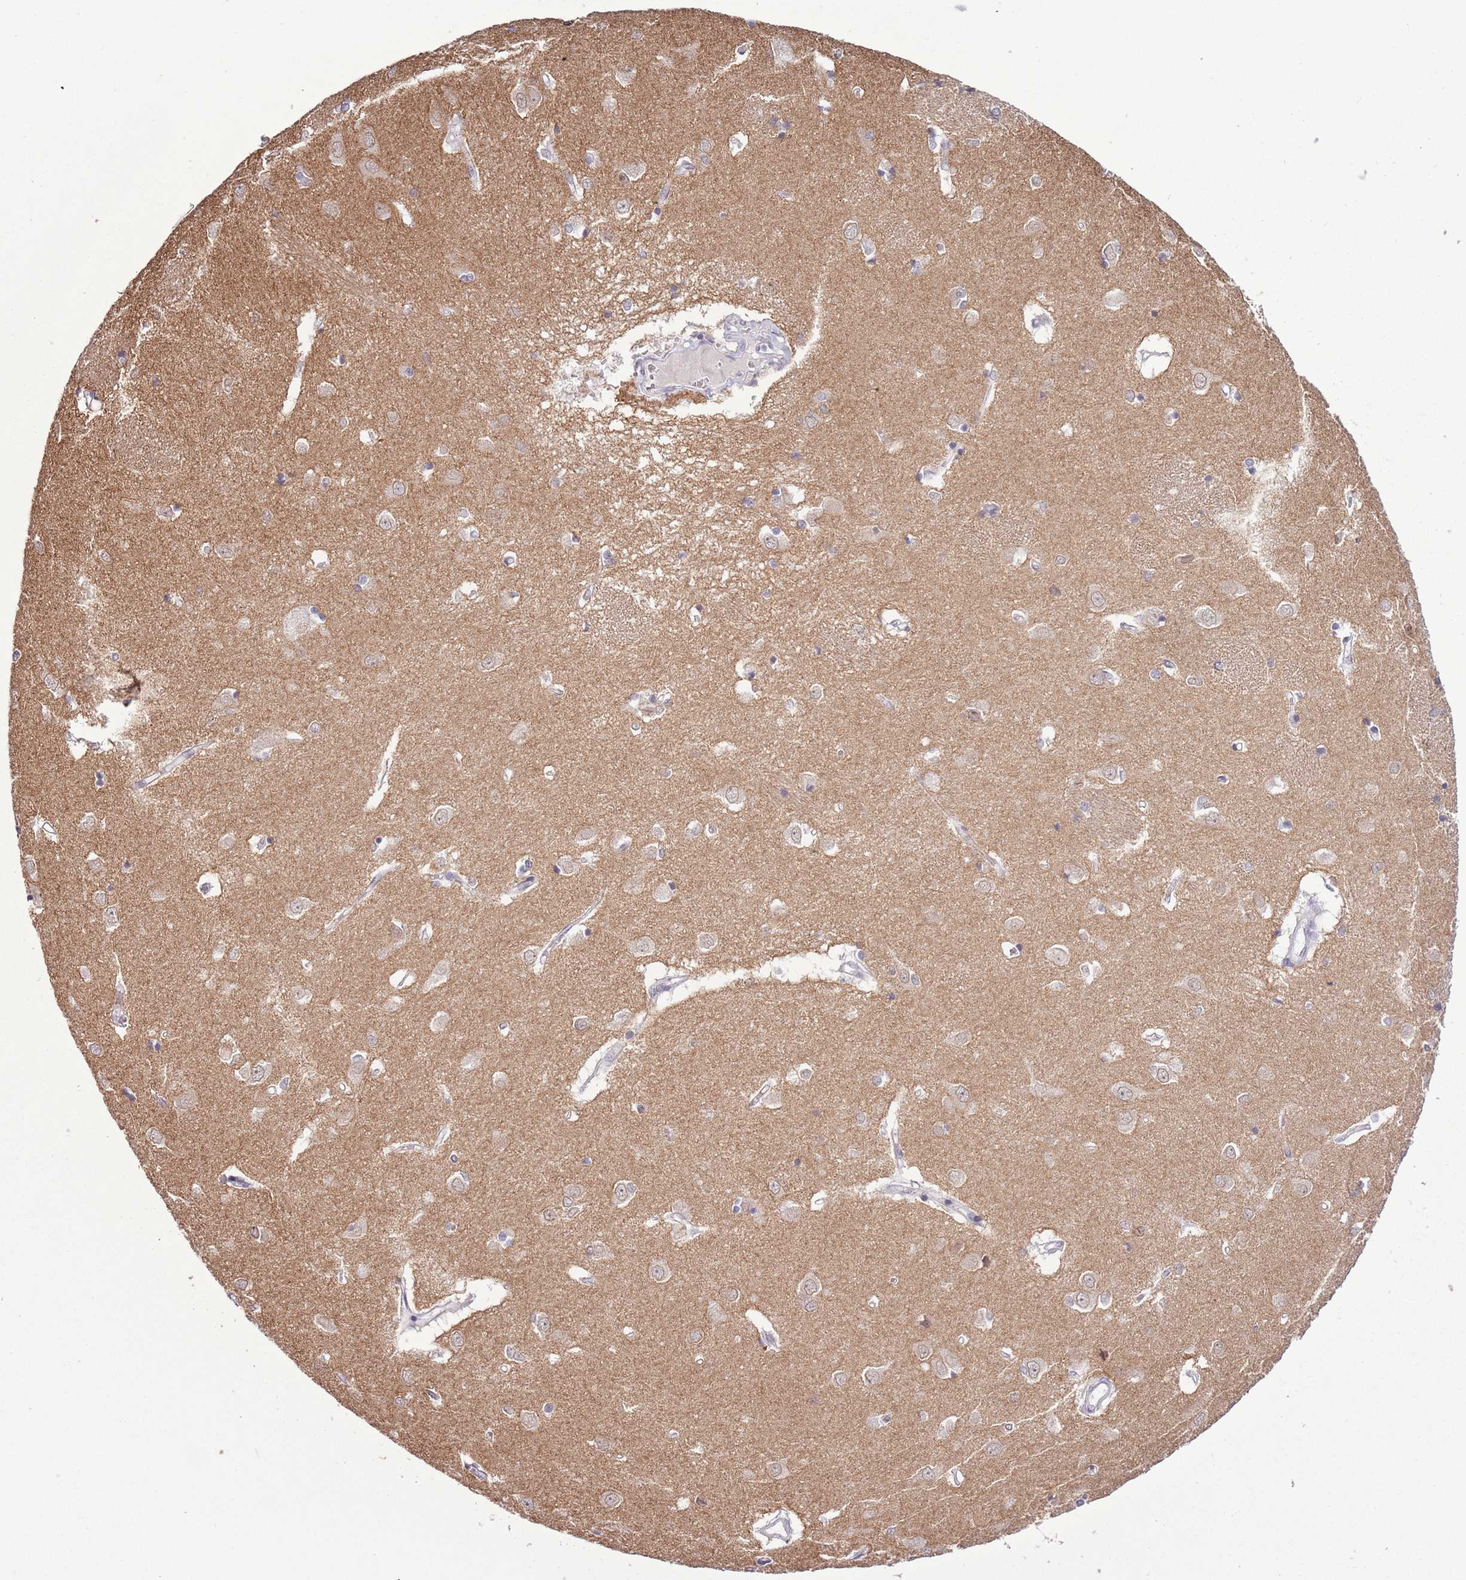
{"staining": {"intensity": "weak", "quantity": "<25%", "location": "cytoplasmic/membranous,nuclear"}, "tissue": "caudate", "cell_type": "Glial cells", "image_type": "normal", "snomed": [{"axis": "morphology", "description": "Normal tissue, NOS"}, {"axis": "topography", "description": "Lateral ventricle wall"}], "caption": "This is an immunohistochemistry micrograph of normal caudate. There is no expression in glial cells.", "gene": "ZNF576", "patient": {"sex": "male", "age": 37}}